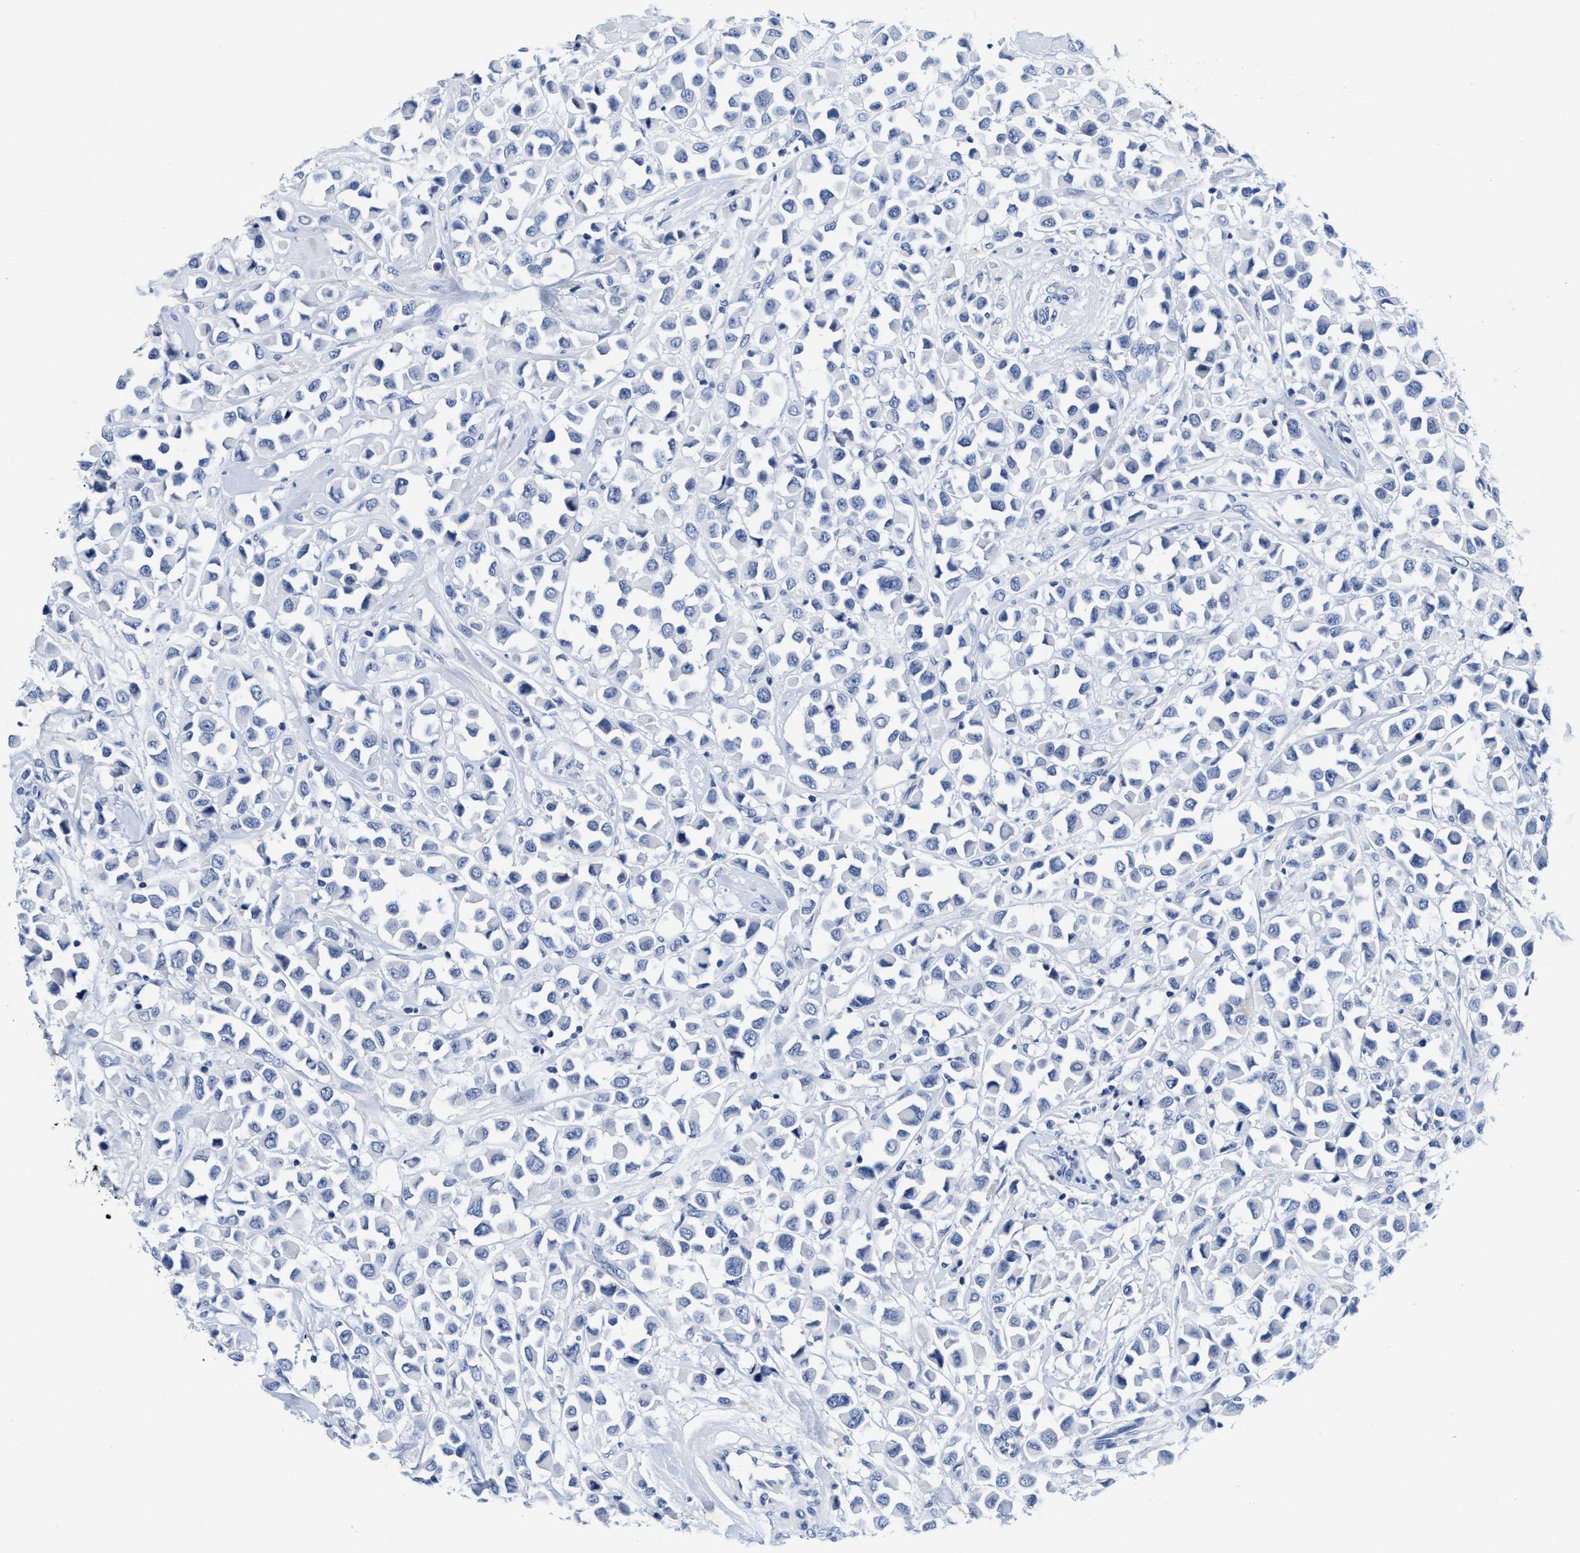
{"staining": {"intensity": "negative", "quantity": "none", "location": "none"}, "tissue": "breast cancer", "cell_type": "Tumor cells", "image_type": "cancer", "snomed": [{"axis": "morphology", "description": "Duct carcinoma"}, {"axis": "topography", "description": "Breast"}], "caption": "Breast intraductal carcinoma was stained to show a protein in brown. There is no significant staining in tumor cells.", "gene": "TTC3", "patient": {"sex": "female", "age": 61}}